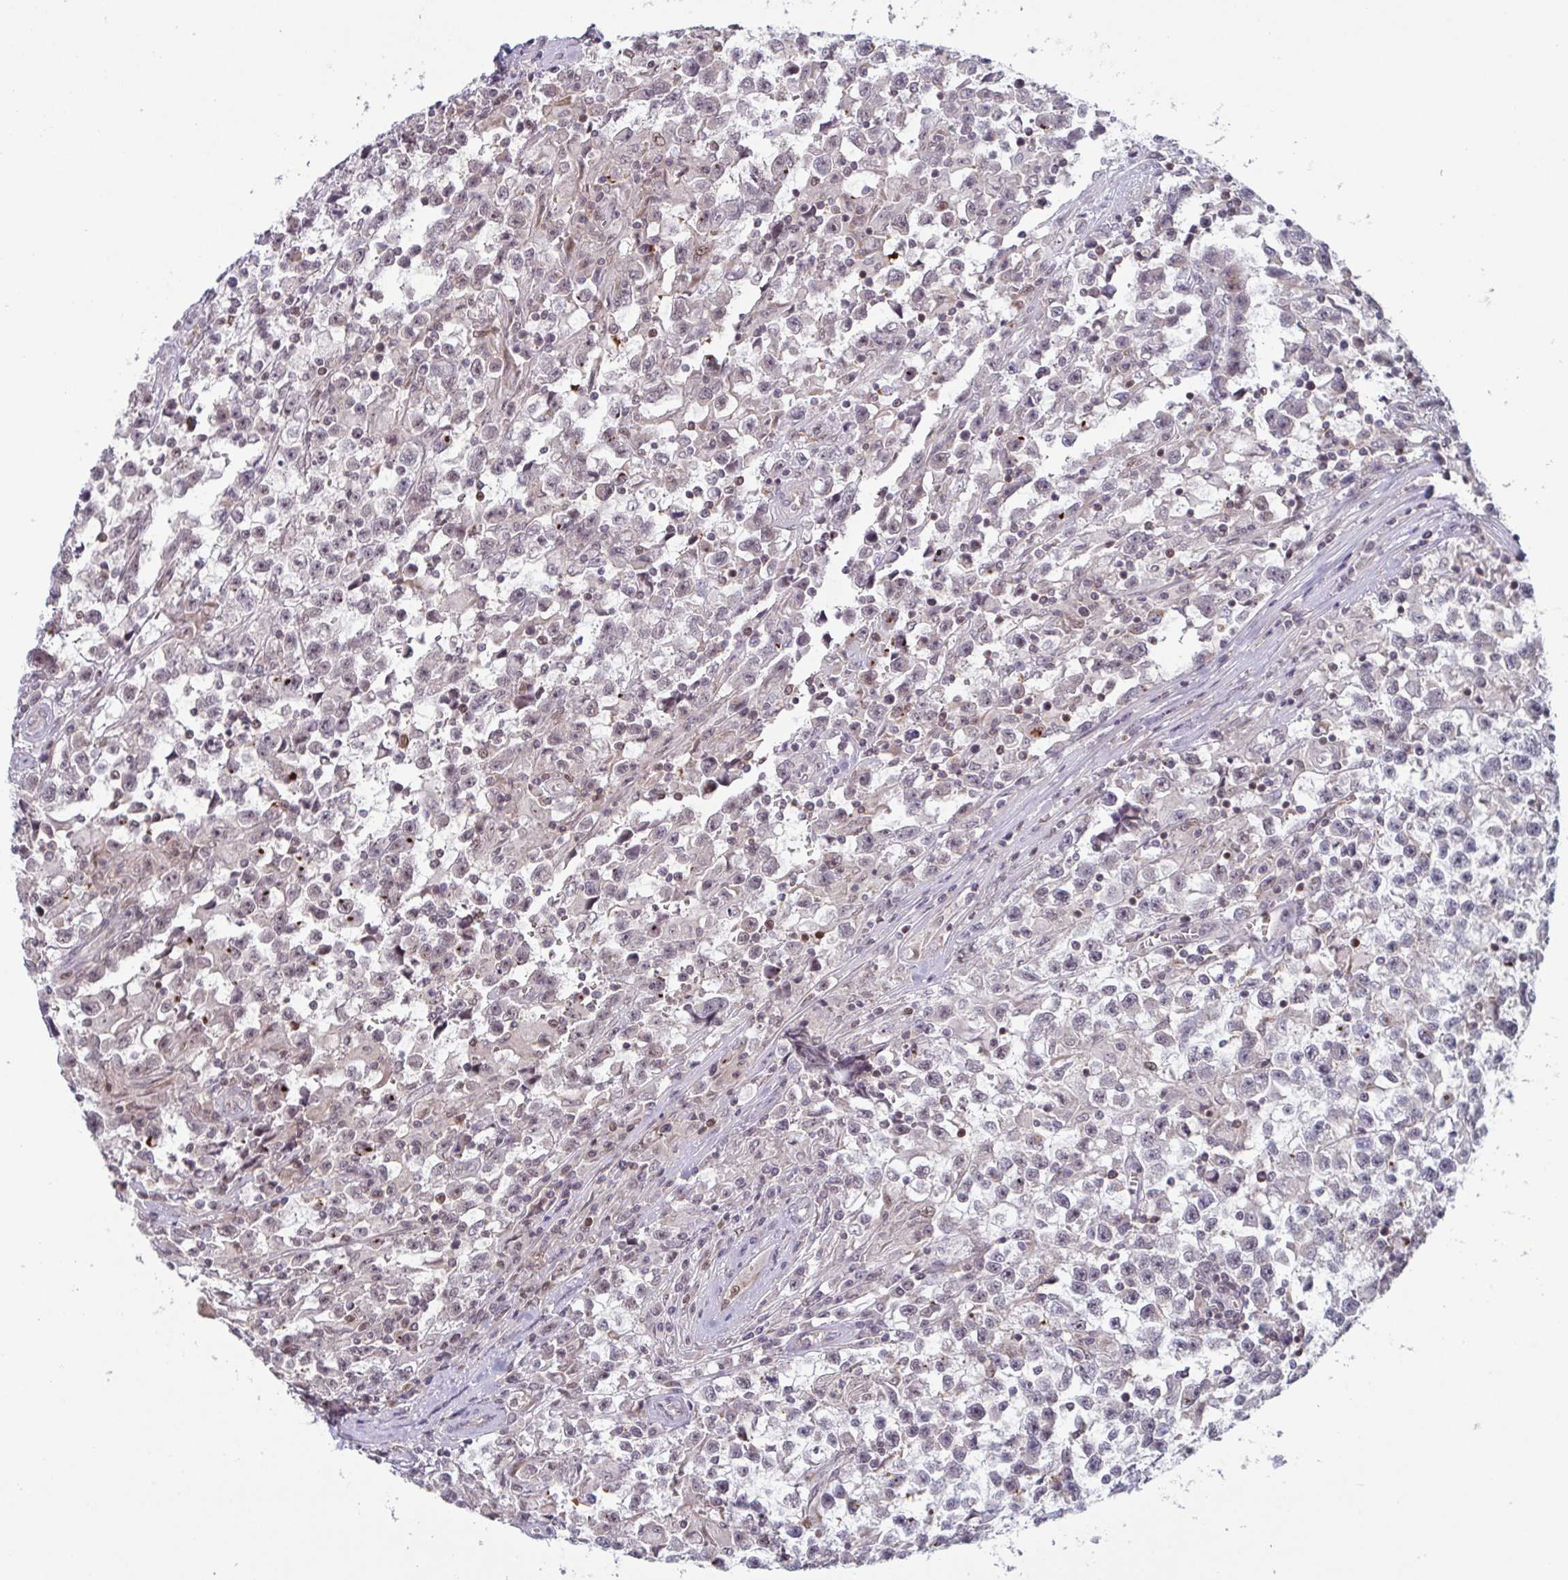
{"staining": {"intensity": "negative", "quantity": "none", "location": "none"}, "tissue": "testis cancer", "cell_type": "Tumor cells", "image_type": "cancer", "snomed": [{"axis": "morphology", "description": "Seminoma, NOS"}, {"axis": "topography", "description": "Testis"}], "caption": "A high-resolution micrograph shows IHC staining of testis seminoma, which displays no significant positivity in tumor cells.", "gene": "NLRP13", "patient": {"sex": "male", "age": 31}}